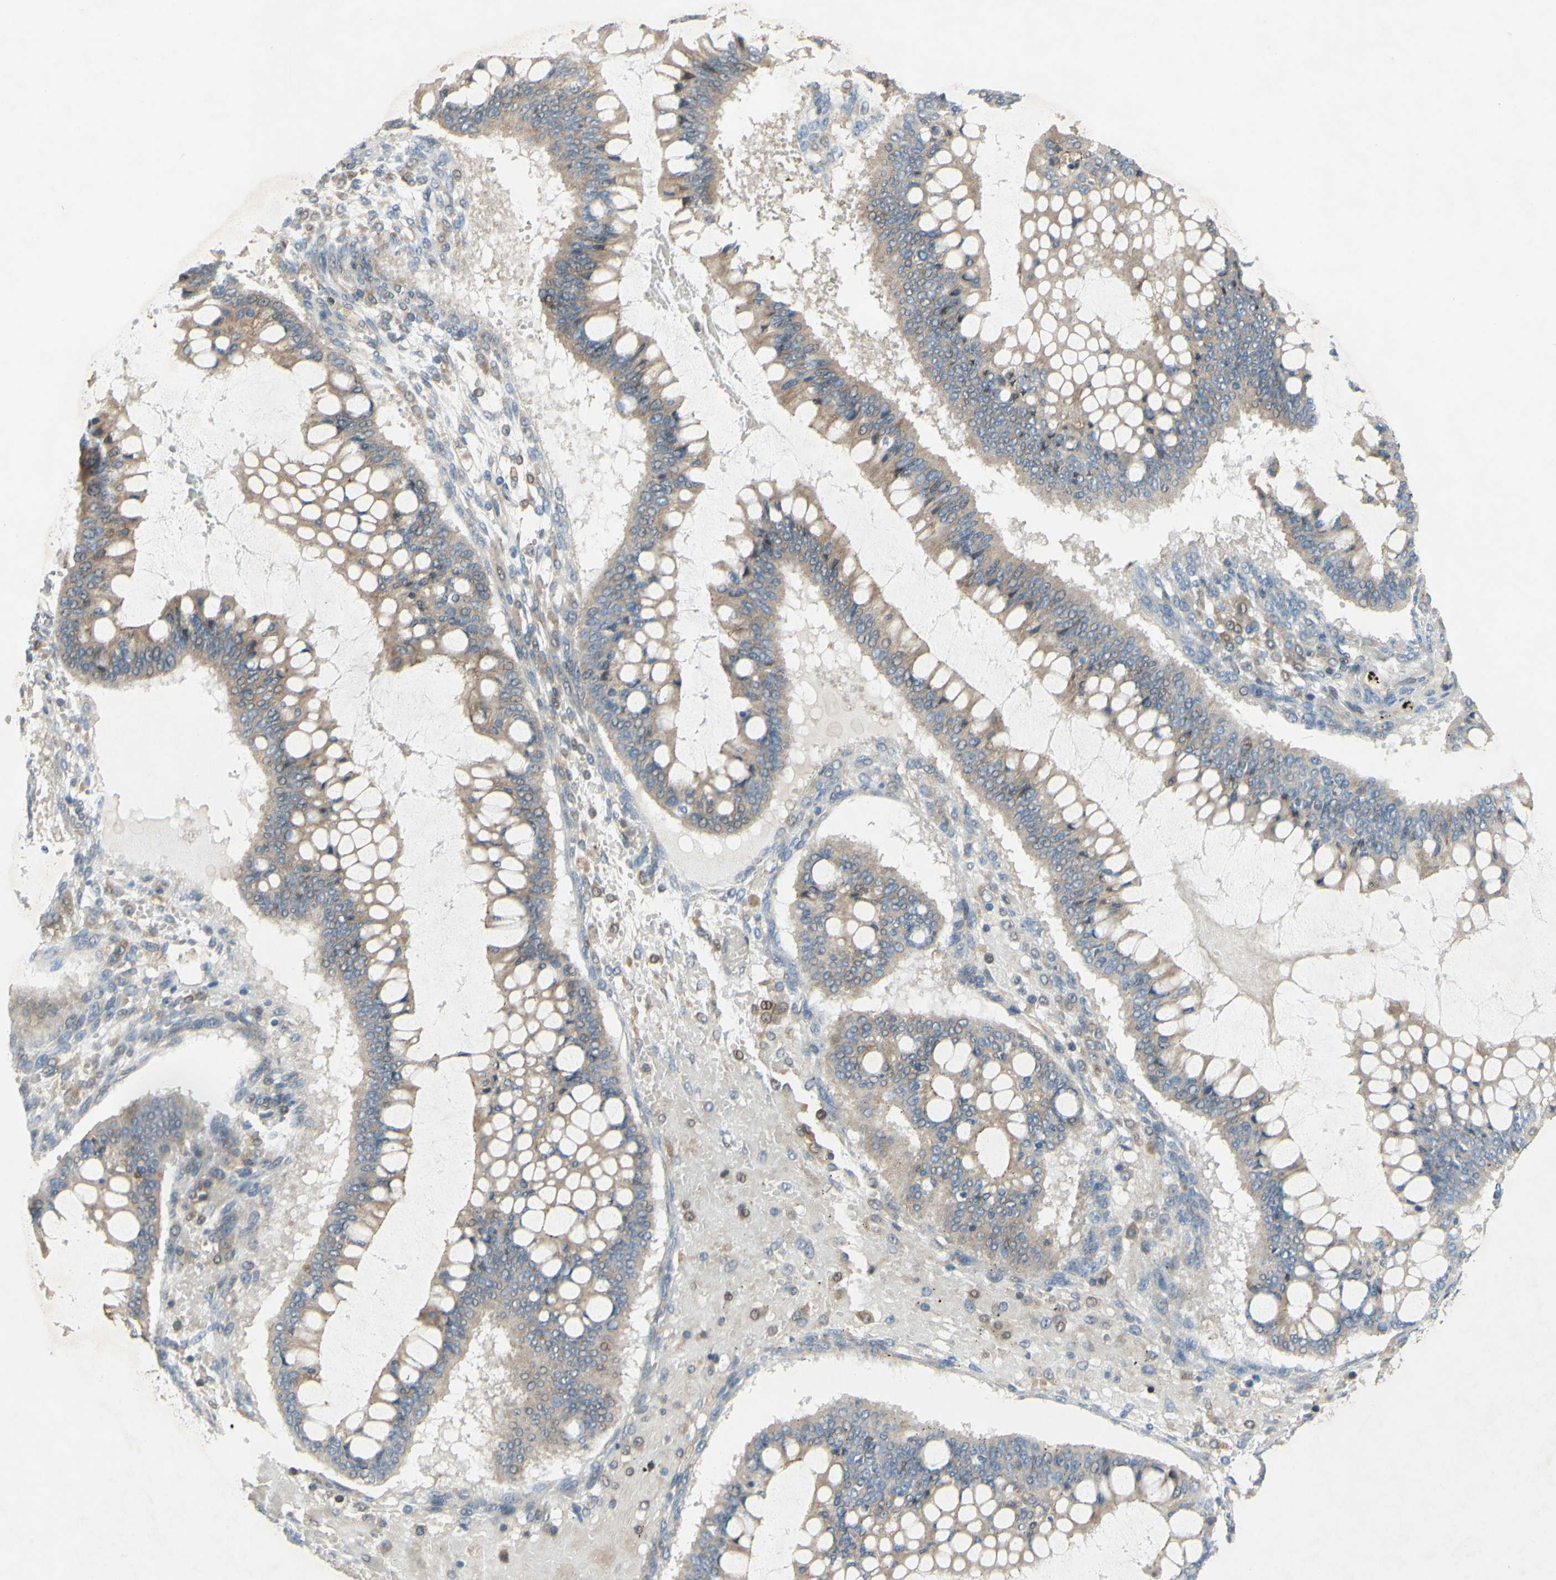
{"staining": {"intensity": "moderate", "quantity": ">75%", "location": "cytoplasmic/membranous"}, "tissue": "ovarian cancer", "cell_type": "Tumor cells", "image_type": "cancer", "snomed": [{"axis": "morphology", "description": "Cystadenocarcinoma, mucinous, NOS"}, {"axis": "topography", "description": "Ovary"}], "caption": "A high-resolution image shows immunohistochemistry staining of ovarian mucinous cystadenocarcinoma, which shows moderate cytoplasmic/membranous expression in about >75% of tumor cells.", "gene": "PDGFB", "patient": {"sex": "female", "age": 73}}